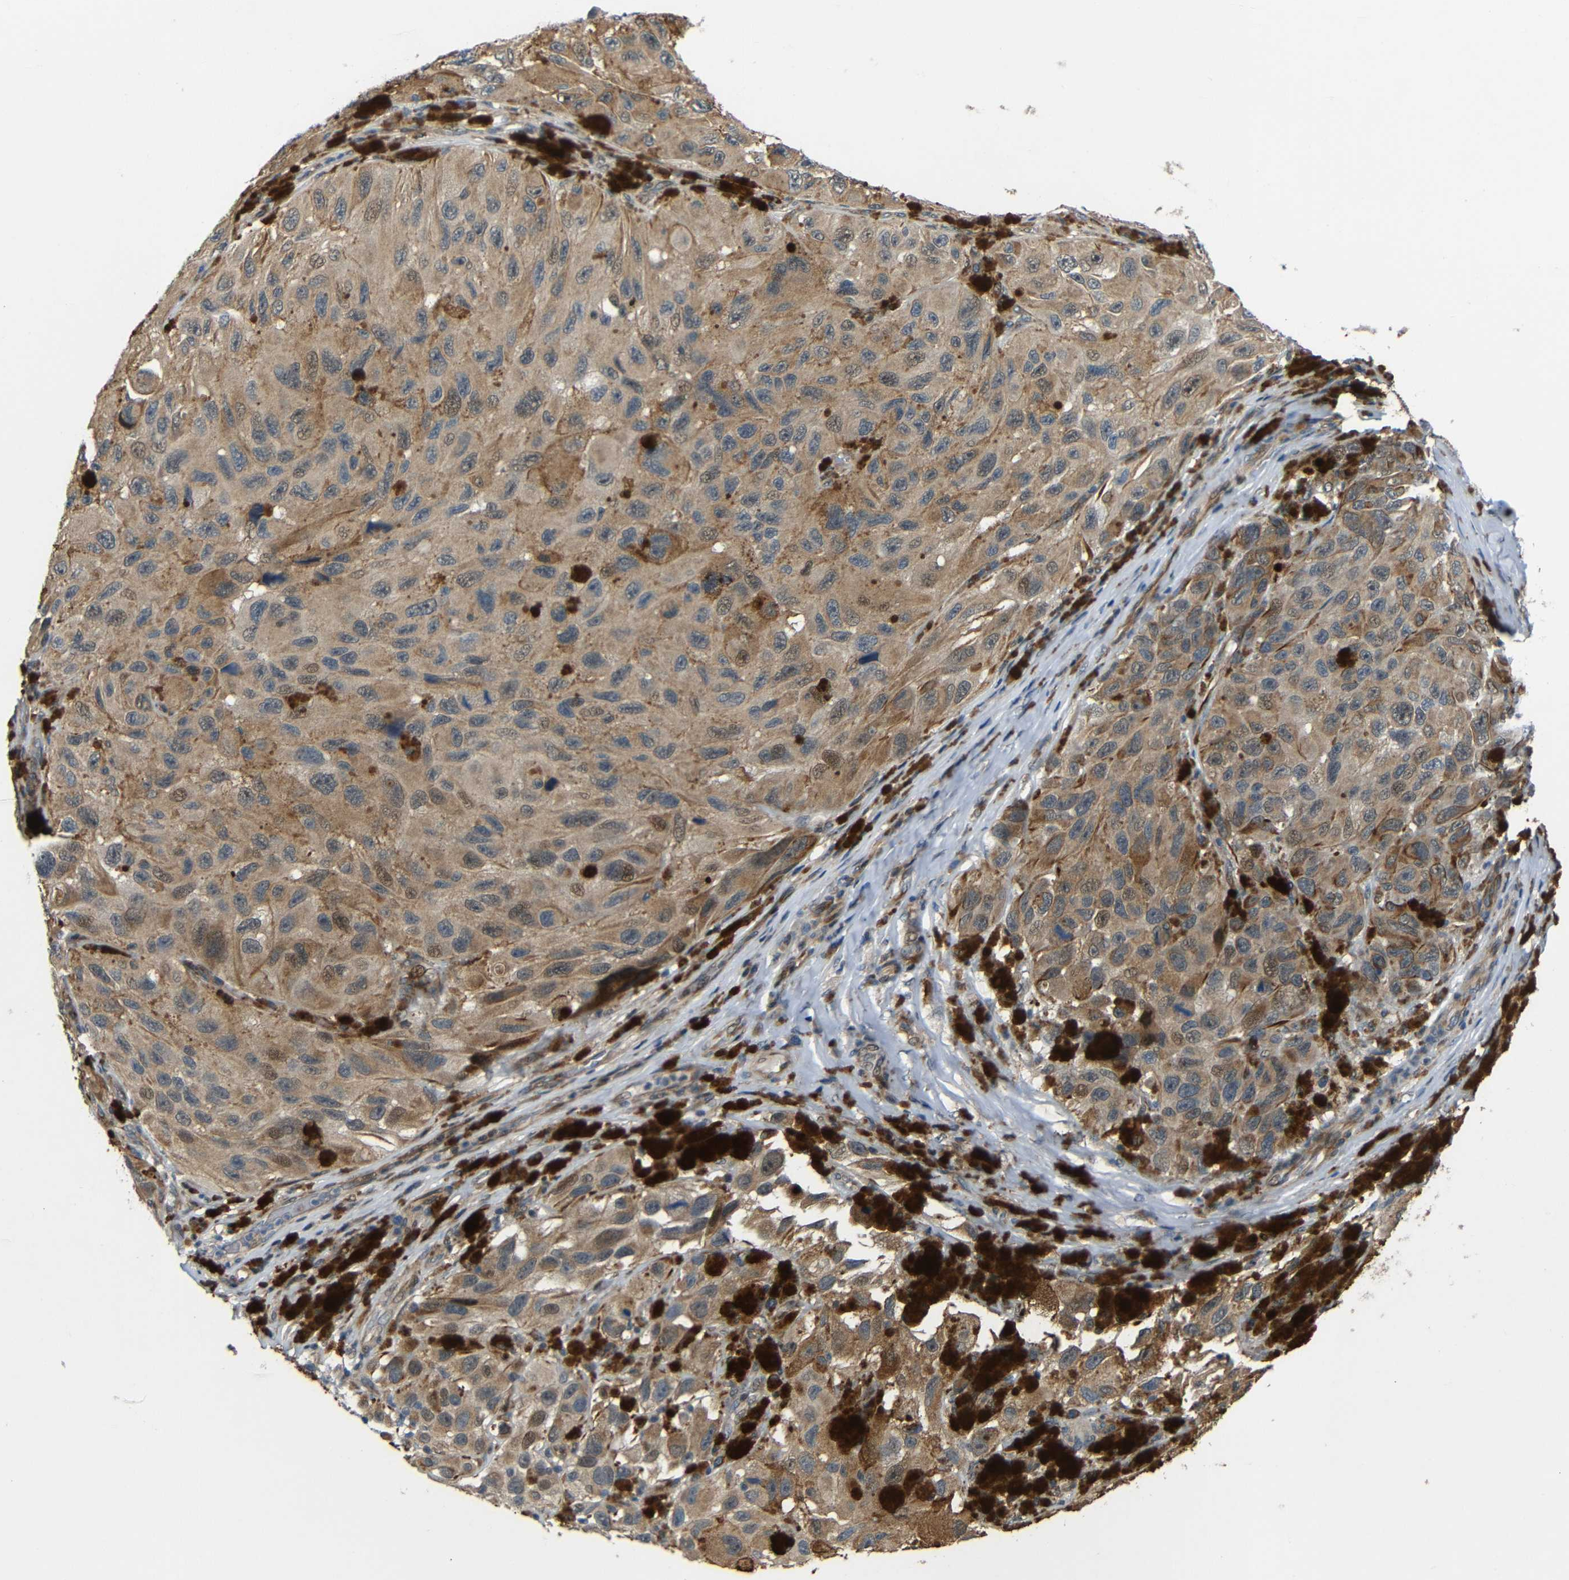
{"staining": {"intensity": "moderate", "quantity": ">75%", "location": "cytoplasmic/membranous"}, "tissue": "melanoma", "cell_type": "Tumor cells", "image_type": "cancer", "snomed": [{"axis": "morphology", "description": "Malignant melanoma, NOS"}, {"axis": "topography", "description": "Skin"}], "caption": "The histopathology image demonstrates staining of malignant melanoma, revealing moderate cytoplasmic/membranous protein expression (brown color) within tumor cells.", "gene": "SYDE1", "patient": {"sex": "female", "age": 73}}